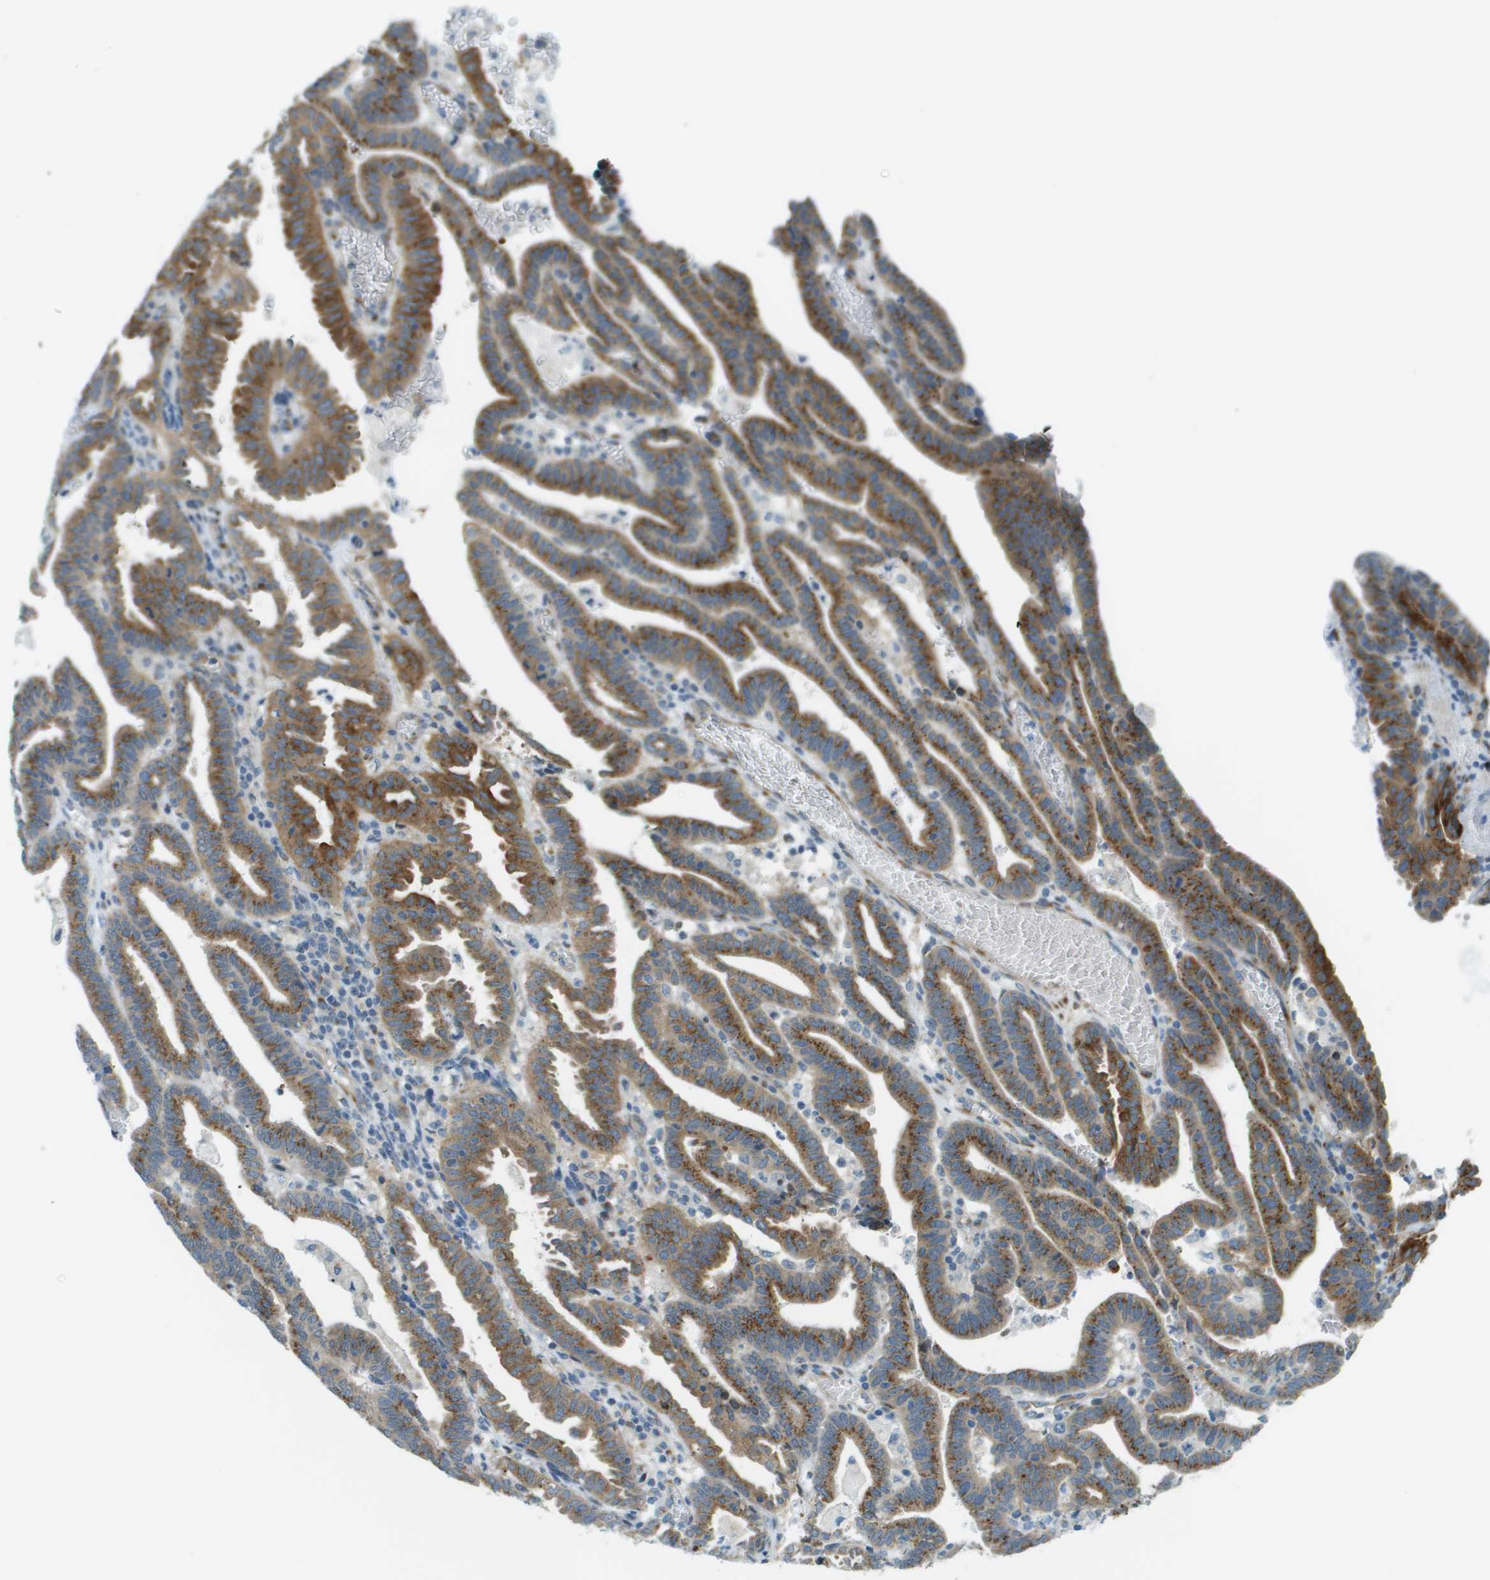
{"staining": {"intensity": "moderate", "quantity": ">75%", "location": "cytoplasmic/membranous"}, "tissue": "endometrial cancer", "cell_type": "Tumor cells", "image_type": "cancer", "snomed": [{"axis": "morphology", "description": "Adenocarcinoma, NOS"}, {"axis": "topography", "description": "Uterus"}], "caption": "A photomicrograph showing moderate cytoplasmic/membranous expression in approximately >75% of tumor cells in endometrial cancer (adenocarcinoma), as visualized by brown immunohistochemical staining.", "gene": "ACBD3", "patient": {"sex": "female", "age": 83}}